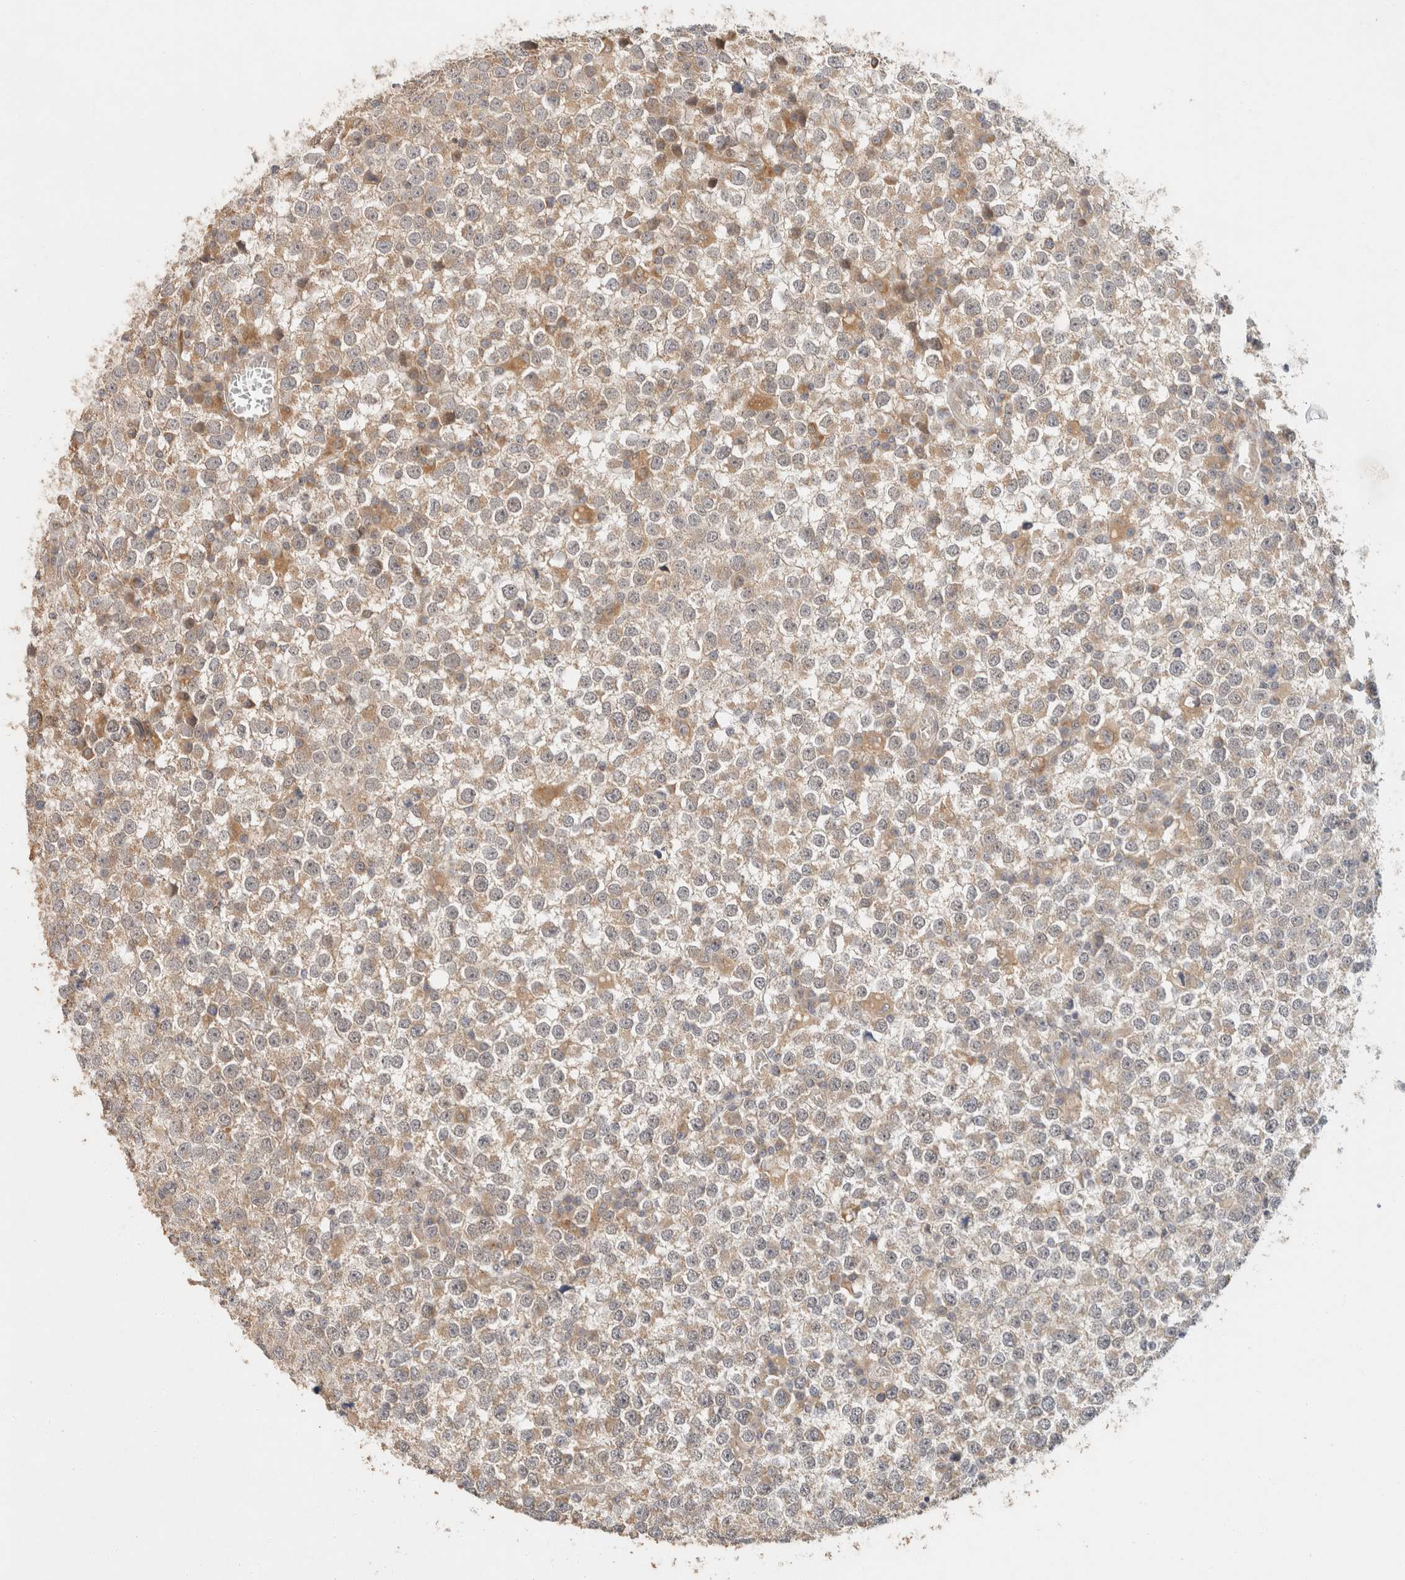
{"staining": {"intensity": "moderate", "quantity": "<25%", "location": "cytoplasmic/membranous"}, "tissue": "testis cancer", "cell_type": "Tumor cells", "image_type": "cancer", "snomed": [{"axis": "morphology", "description": "Seminoma, NOS"}, {"axis": "topography", "description": "Testis"}], "caption": "Testis seminoma stained with DAB (3,3'-diaminobenzidine) immunohistochemistry (IHC) shows low levels of moderate cytoplasmic/membranous positivity in about <25% of tumor cells. (DAB (3,3'-diaminobenzidine) IHC, brown staining for protein, blue staining for nuclei).", "gene": "TACC1", "patient": {"sex": "male", "age": 65}}